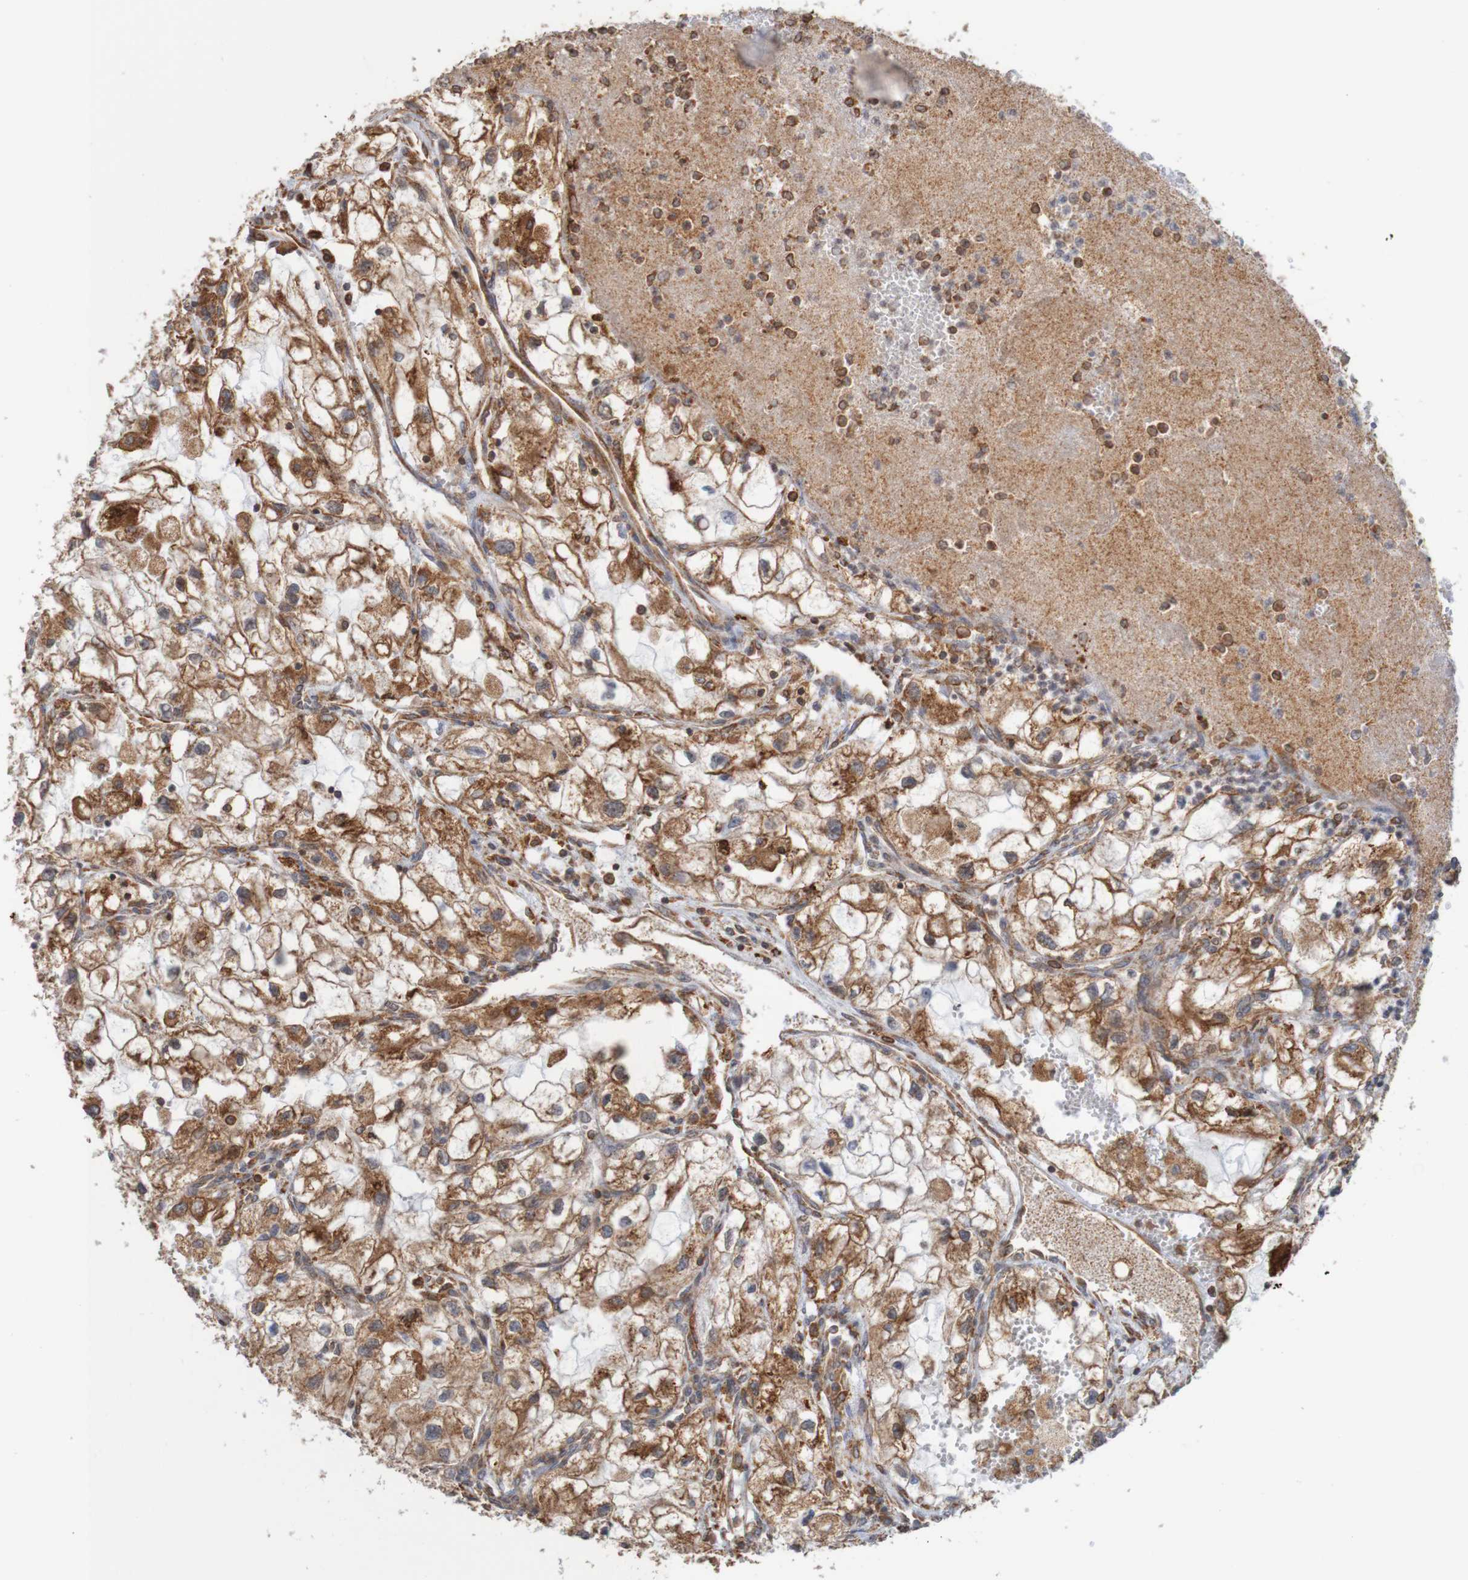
{"staining": {"intensity": "moderate", "quantity": "25%-75%", "location": "cytoplasmic/membranous"}, "tissue": "renal cancer", "cell_type": "Tumor cells", "image_type": "cancer", "snomed": [{"axis": "morphology", "description": "Adenocarcinoma, NOS"}, {"axis": "topography", "description": "Kidney"}], "caption": "High-power microscopy captured an IHC image of renal adenocarcinoma, revealing moderate cytoplasmic/membranous expression in approximately 25%-75% of tumor cells. (Stains: DAB in brown, nuclei in blue, Microscopy: brightfield microscopy at high magnification).", "gene": "PDIA3", "patient": {"sex": "female", "age": 70}}